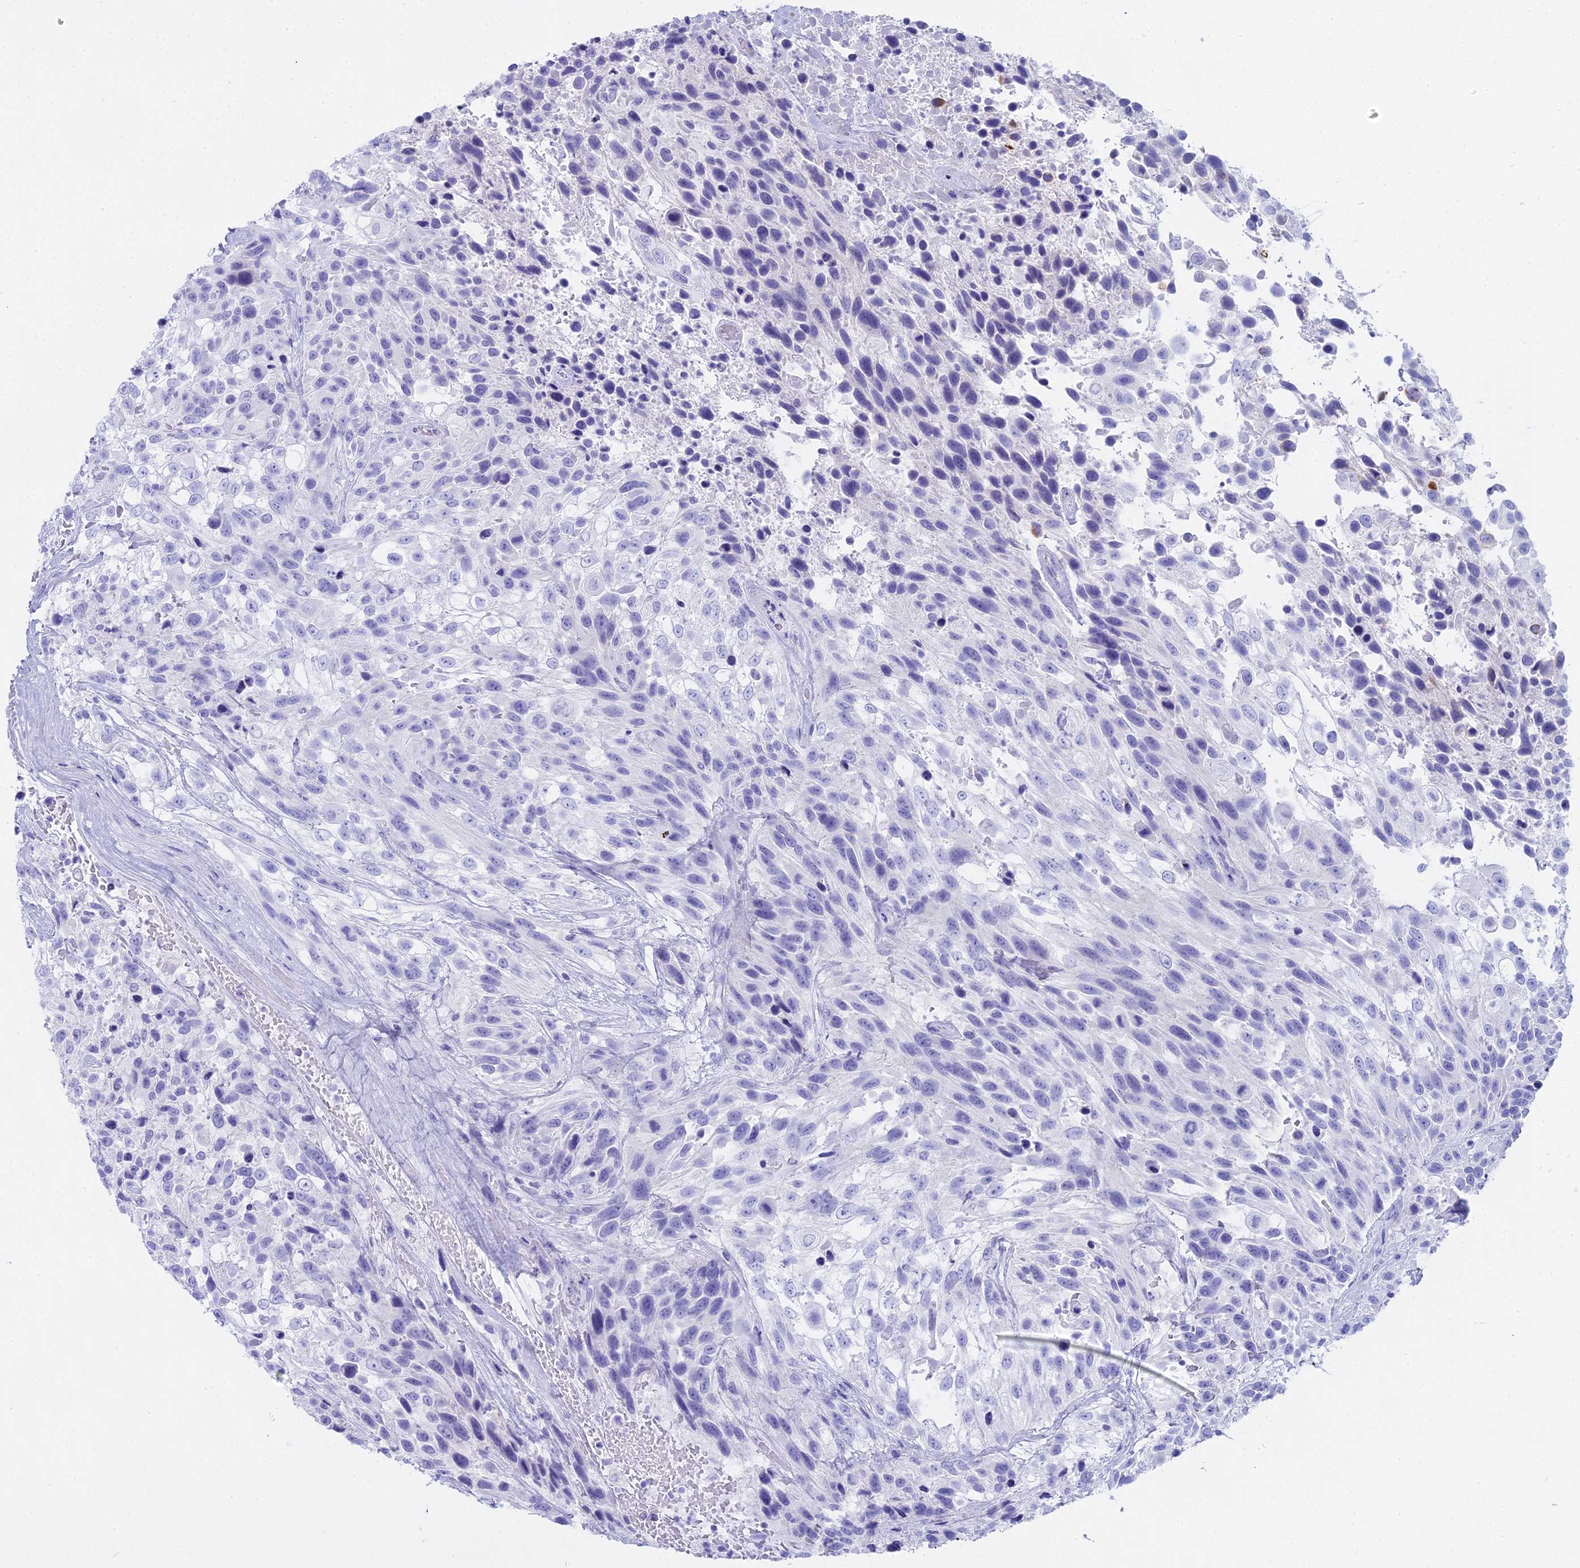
{"staining": {"intensity": "negative", "quantity": "none", "location": "none"}, "tissue": "urothelial cancer", "cell_type": "Tumor cells", "image_type": "cancer", "snomed": [{"axis": "morphology", "description": "Urothelial carcinoma, High grade"}, {"axis": "topography", "description": "Urinary bladder"}], "caption": "Immunohistochemistry (IHC) micrograph of neoplastic tissue: high-grade urothelial carcinoma stained with DAB shows no significant protein expression in tumor cells.", "gene": "CGB2", "patient": {"sex": "female", "age": 70}}